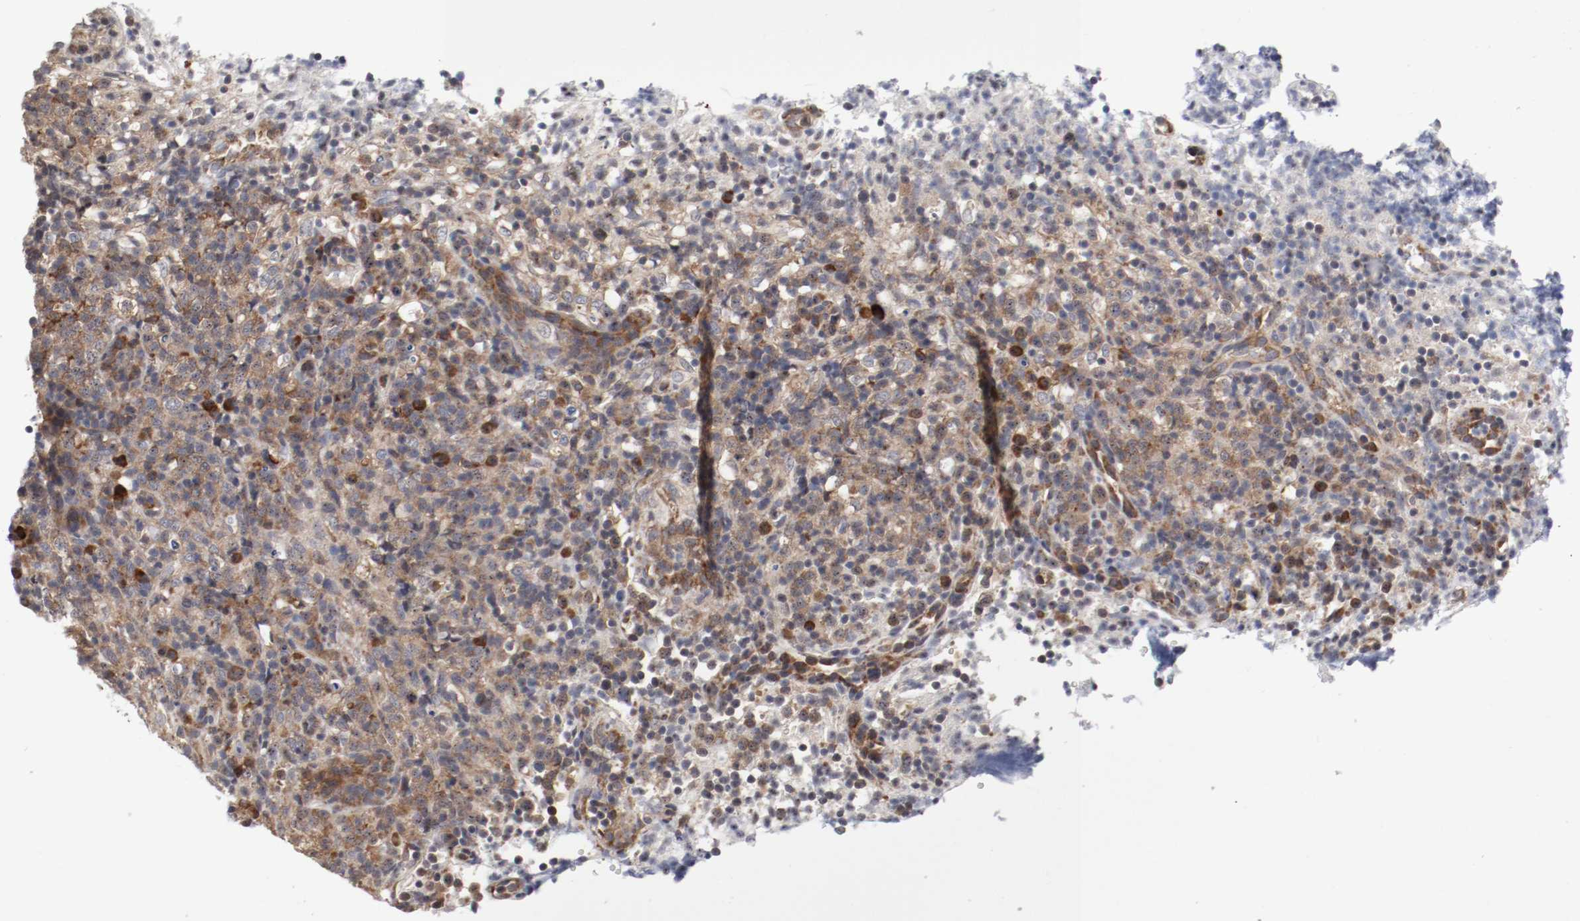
{"staining": {"intensity": "moderate", "quantity": ">75%", "location": "cytoplasmic/membranous"}, "tissue": "lymphoma", "cell_type": "Tumor cells", "image_type": "cancer", "snomed": [{"axis": "morphology", "description": "Malignant lymphoma, non-Hodgkin's type, High grade"}, {"axis": "topography", "description": "Lymph node"}], "caption": "Protein positivity by immunohistochemistry exhibits moderate cytoplasmic/membranous expression in about >75% of tumor cells in high-grade malignant lymphoma, non-Hodgkin's type. (Brightfield microscopy of DAB IHC at high magnification).", "gene": "FKBP3", "patient": {"sex": "female", "age": 76}}